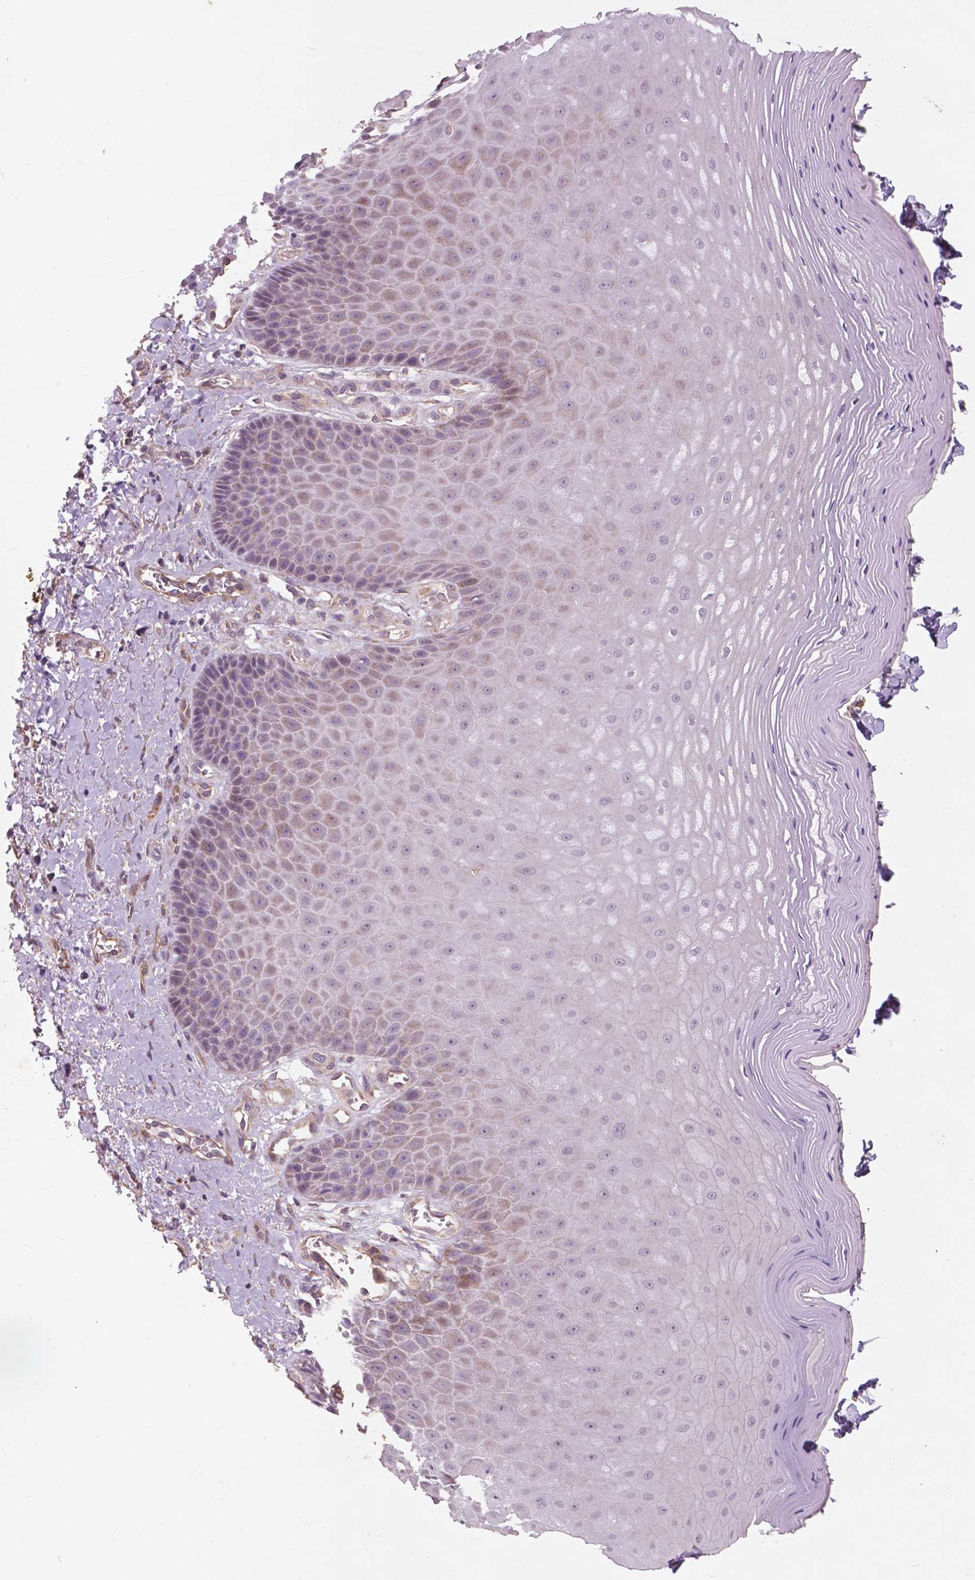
{"staining": {"intensity": "weak", "quantity": "<25%", "location": "cytoplasmic/membranous"}, "tissue": "vagina", "cell_type": "Squamous epithelial cells", "image_type": "normal", "snomed": [{"axis": "morphology", "description": "Normal tissue, NOS"}, {"axis": "topography", "description": "Vagina"}], "caption": "This is an IHC photomicrograph of benign human vagina. There is no expression in squamous epithelial cells.", "gene": "RFPL4B", "patient": {"sex": "female", "age": 83}}